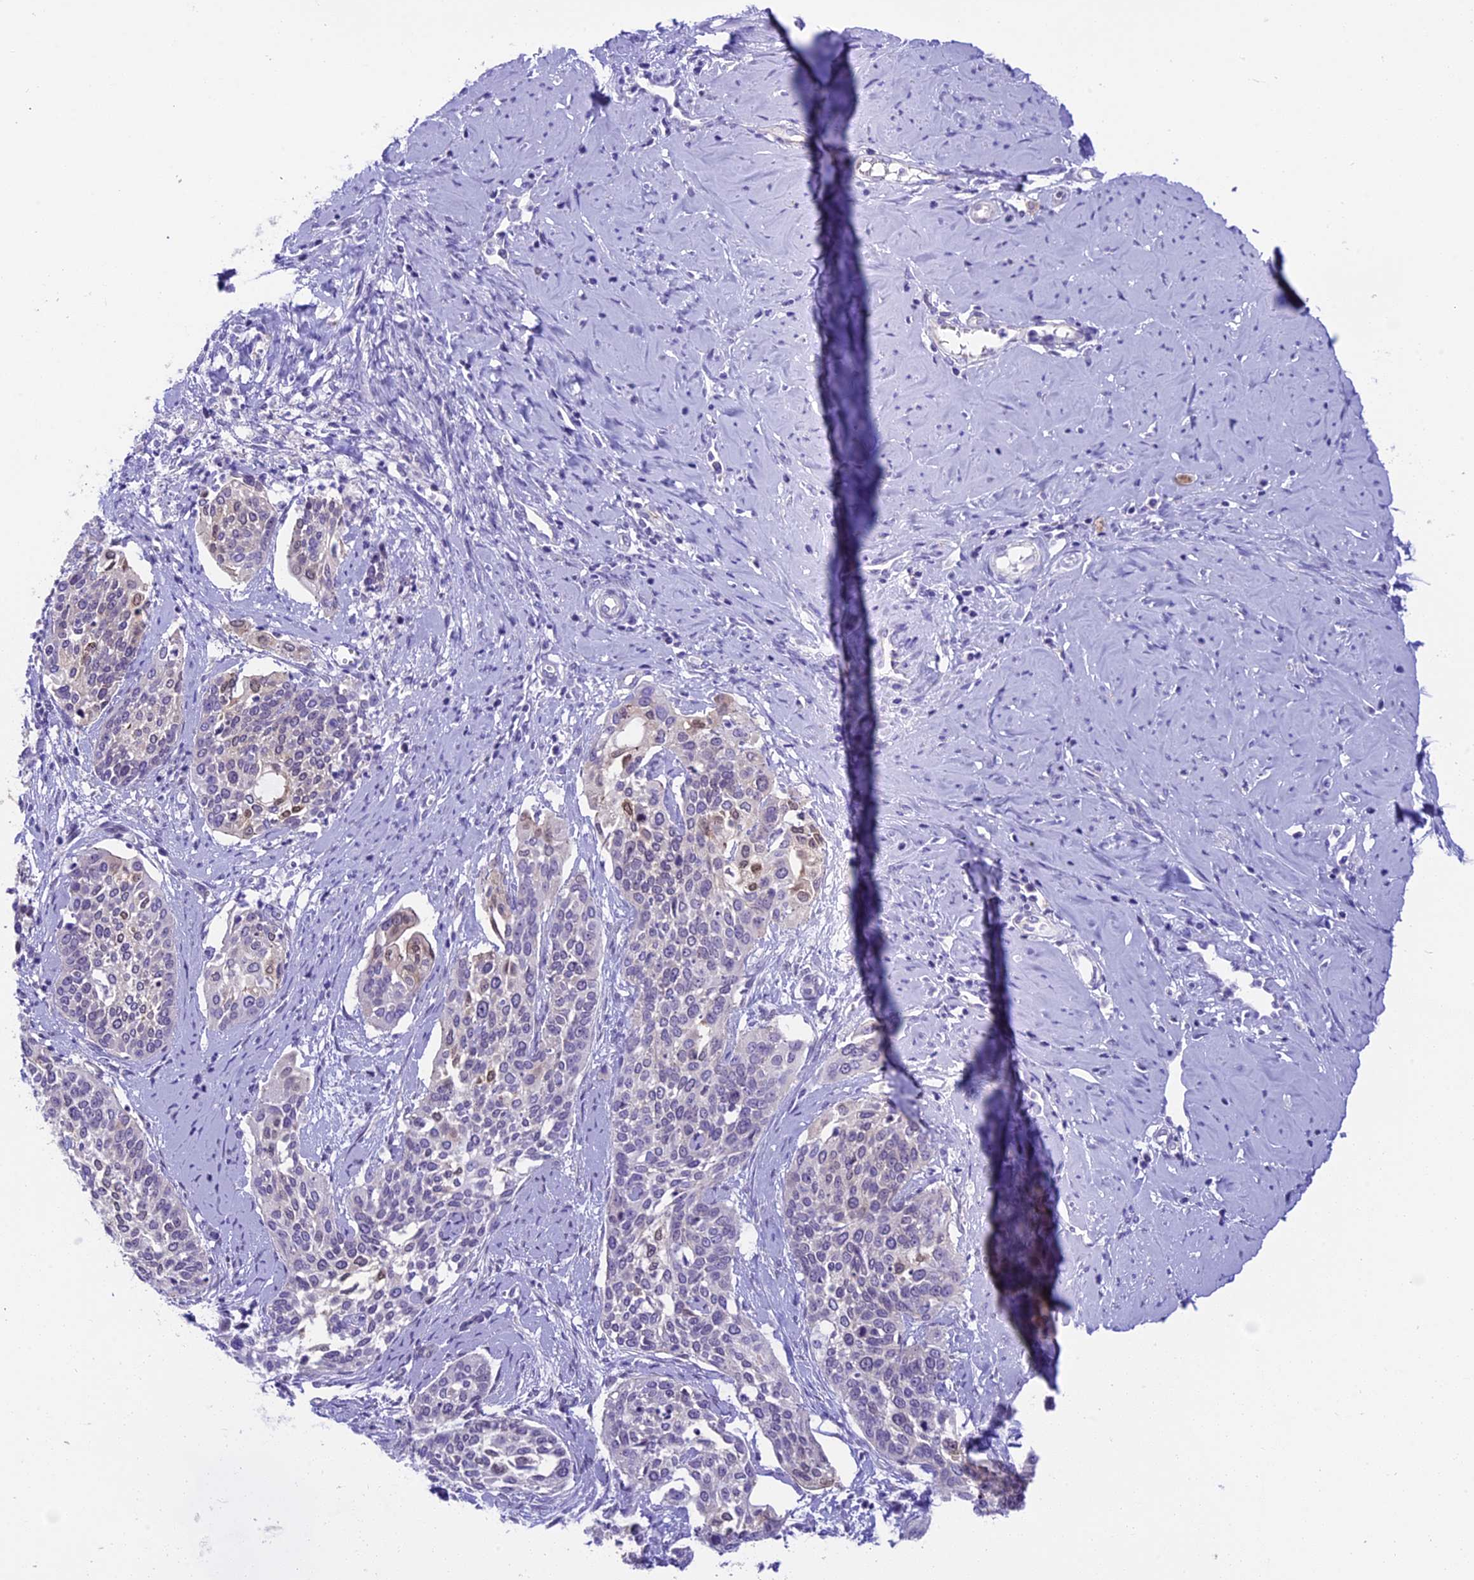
{"staining": {"intensity": "weak", "quantity": "<25%", "location": "nuclear"}, "tissue": "cervical cancer", "cell_type": "Tumor cells", "image_type": "cancer", "snomed": [{"axis": "morphology", "description": "Squamous cell carcinoma, NOS"}, {"axis": "topography", "description": "Cervix"}], "caption": "IHC micrograph of human cervical cancer stained for a protein (brown), which shows no expression in tumor cells.", "gene": "PRR15", "patient": {"sex": "female", "age": 44}}